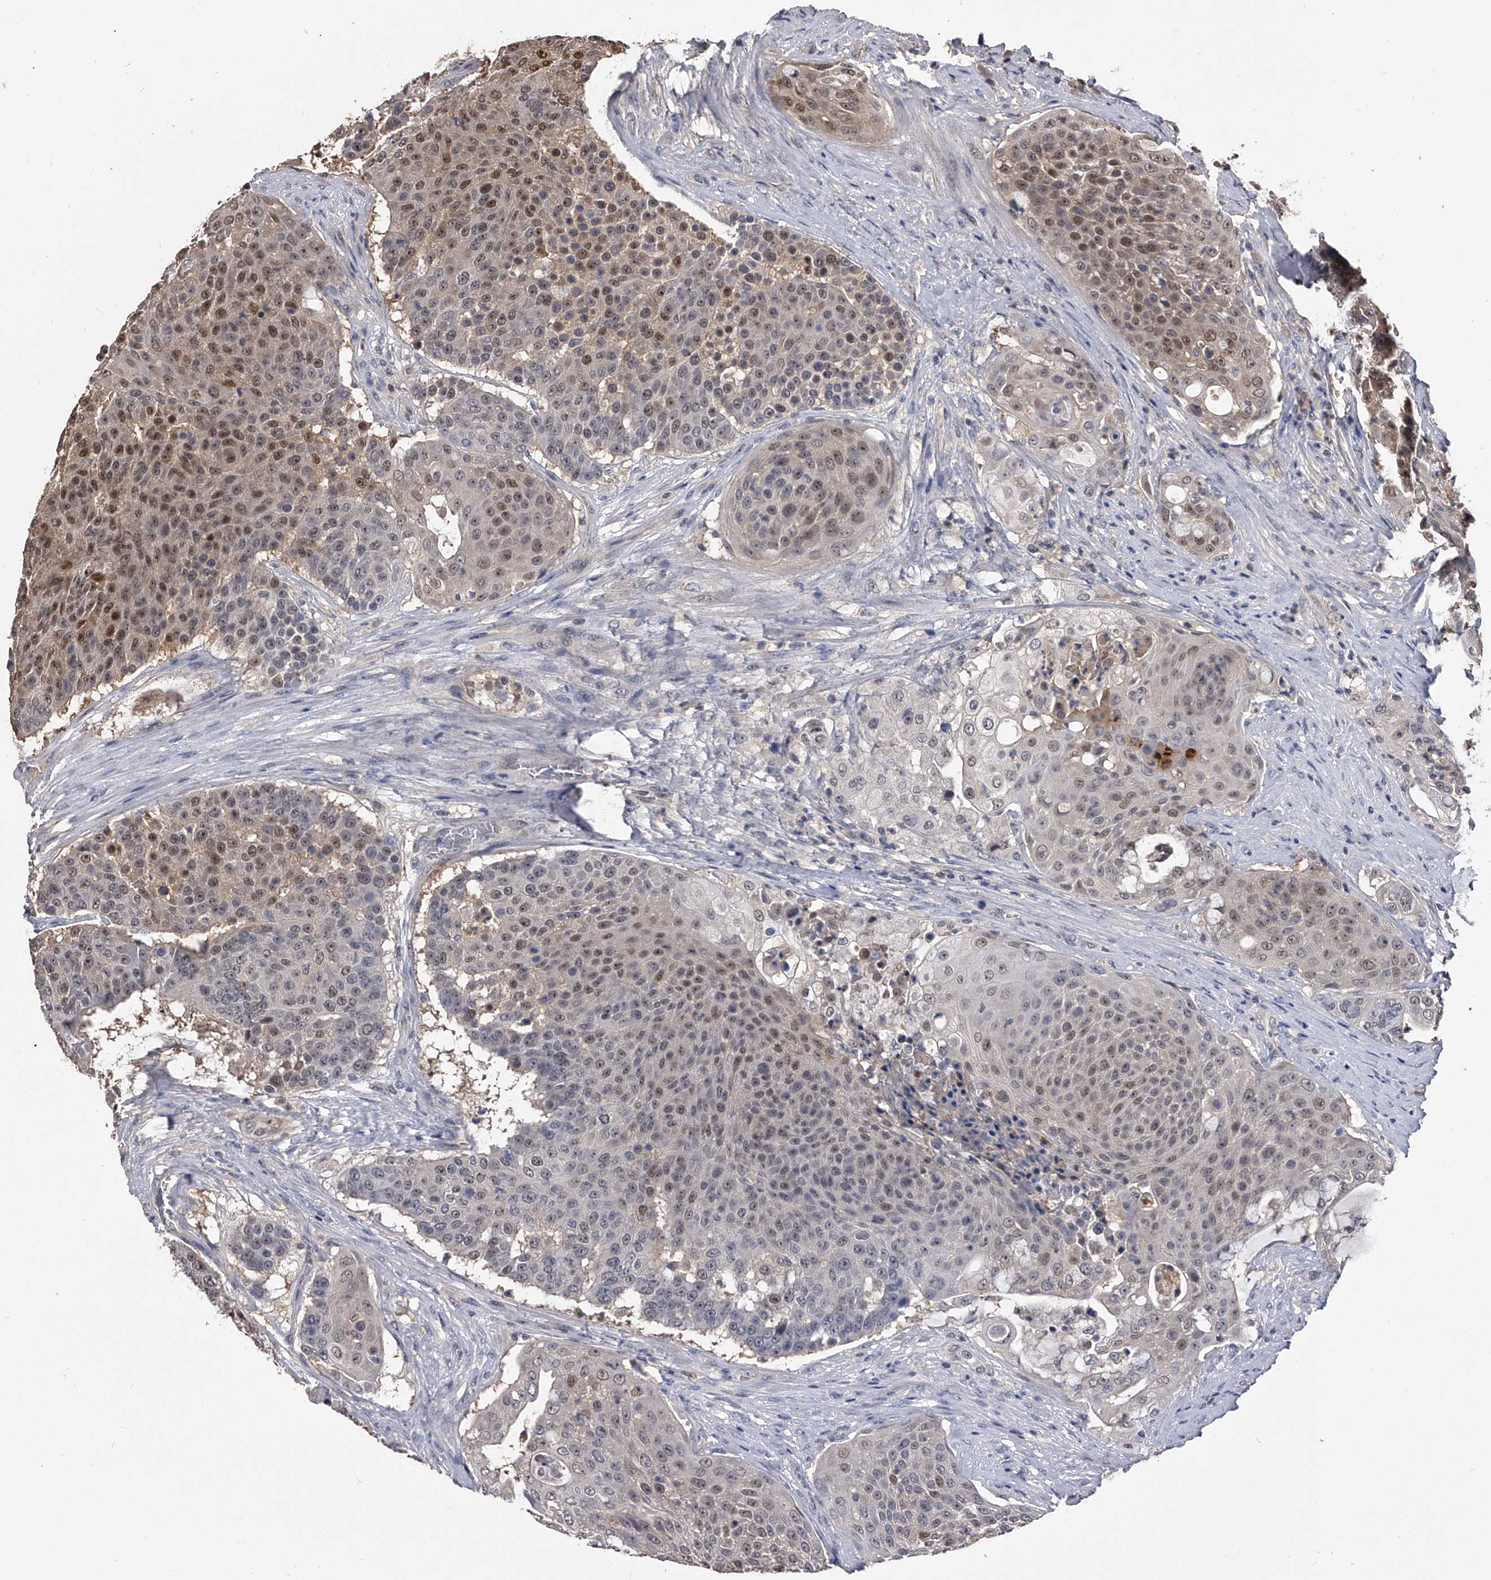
{"staining": {"intensity": "moderate", "quantity": "25%-75%", "location": "nuclear"}, "tissue": "urothelial cancer", "cell_type": "Tumor cells", "image_type": "cancer", "snomed": [{"axis": "morphology", "description": "Urothelial carcinoma, High grade"}, {"axis": "topography", "description": "Urinary bladder"}], "caption": "This photomicrograph displays immunohistochemistry (IHC) staining of human urothelial cancer, with medium moderate nuclear expression in about 25%-75% of tumor cells.", "gene": "EFCAB7", "patient": {"sex": "female", "age": 63}}